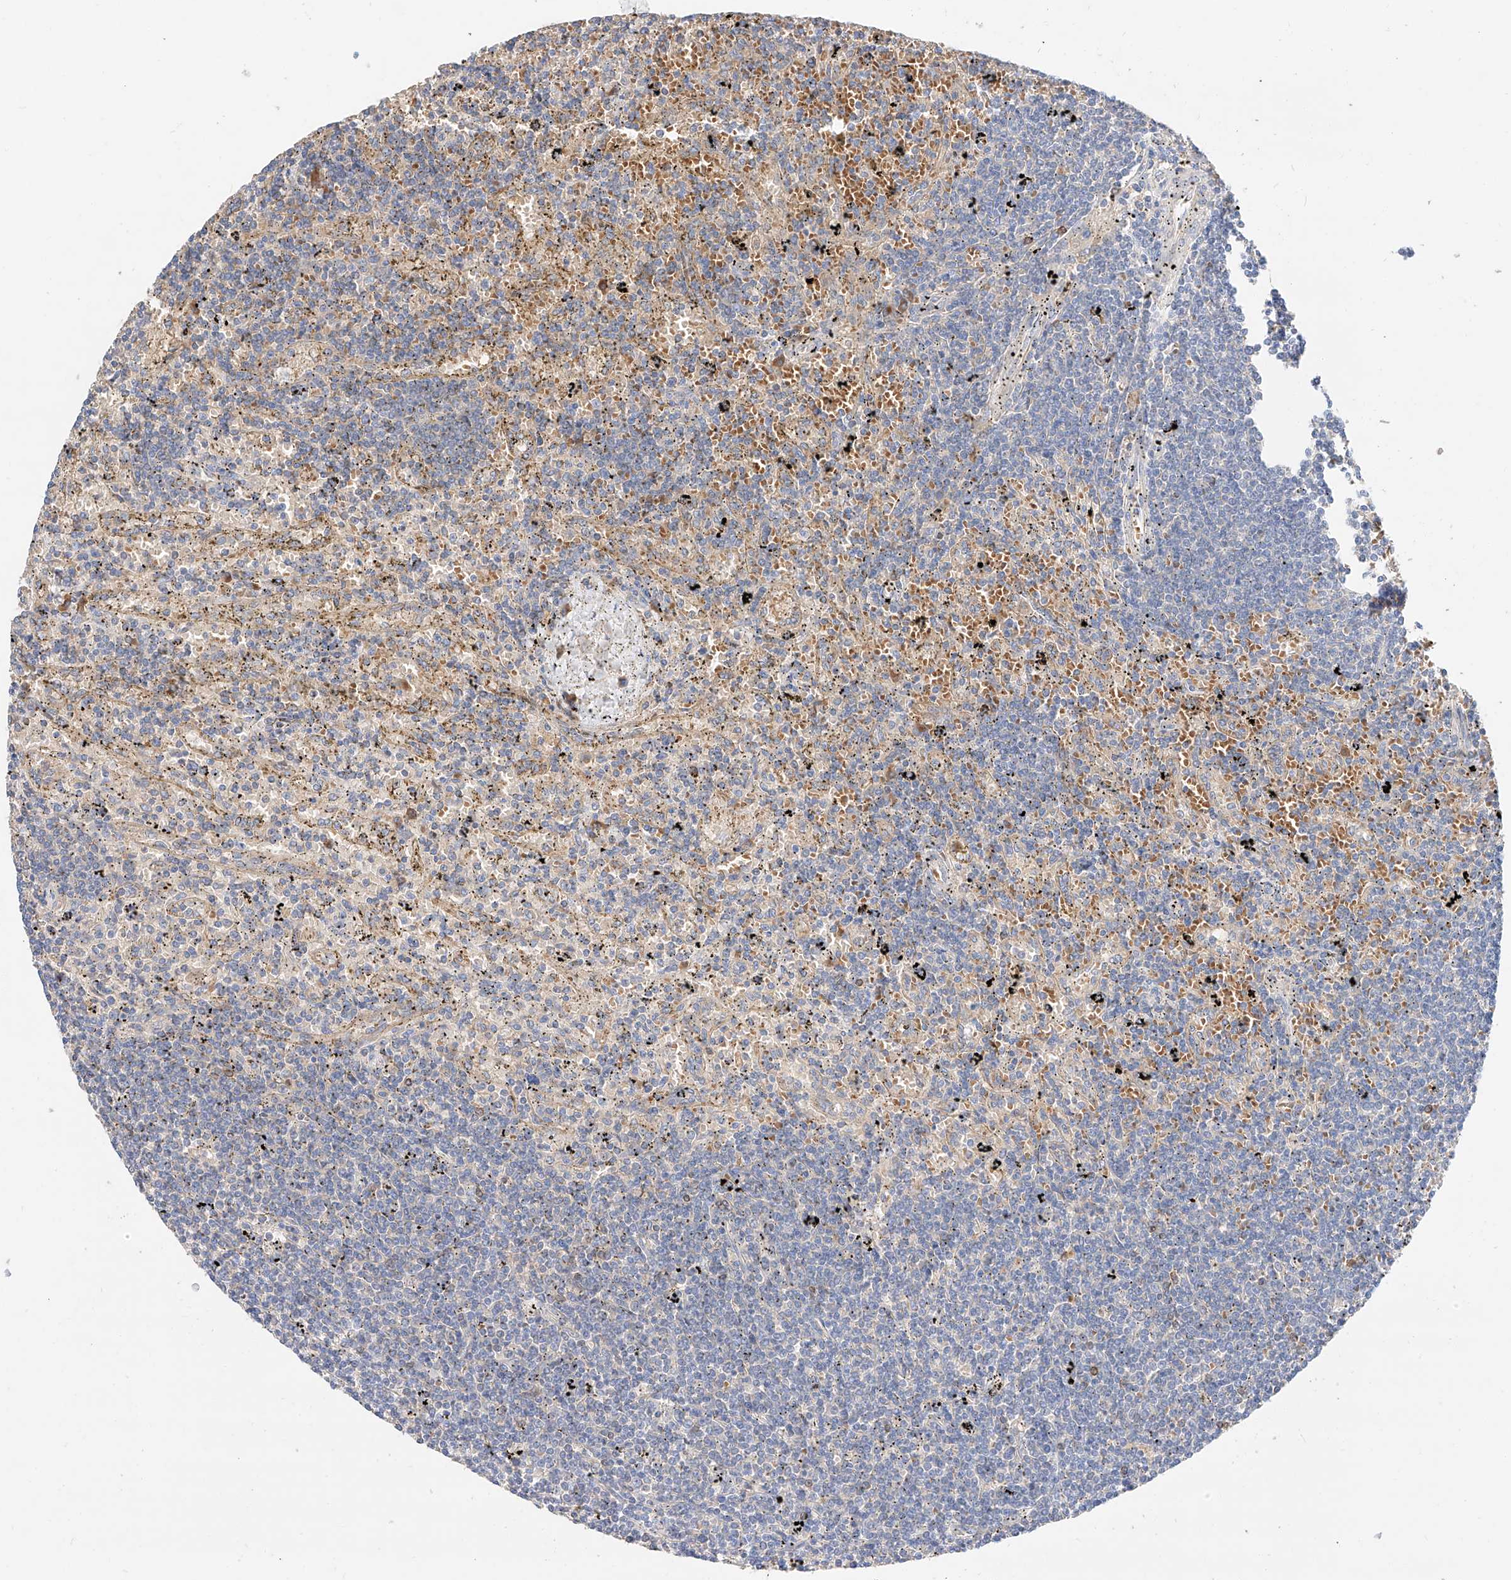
{"staining": {"intensity": "negative", "quantity": "none", "location": "none"}, "tissue": "lymphoma", "cell_type": "Tumor cells", "image_type": "cancer", "snomed": [{"axis": "morphology", "description": "Malignant lymphoma, non-Hodgkin's type, Low grade"}, {"axis": "topography", "description": "Spleen"}], "caption": "Tumor cells show no significant protein staining in malignant lymphoma, non-Hodgkin's type (low-grade).", "gene": "MAP7", "patient": {"sex": "male", "age": 76}}